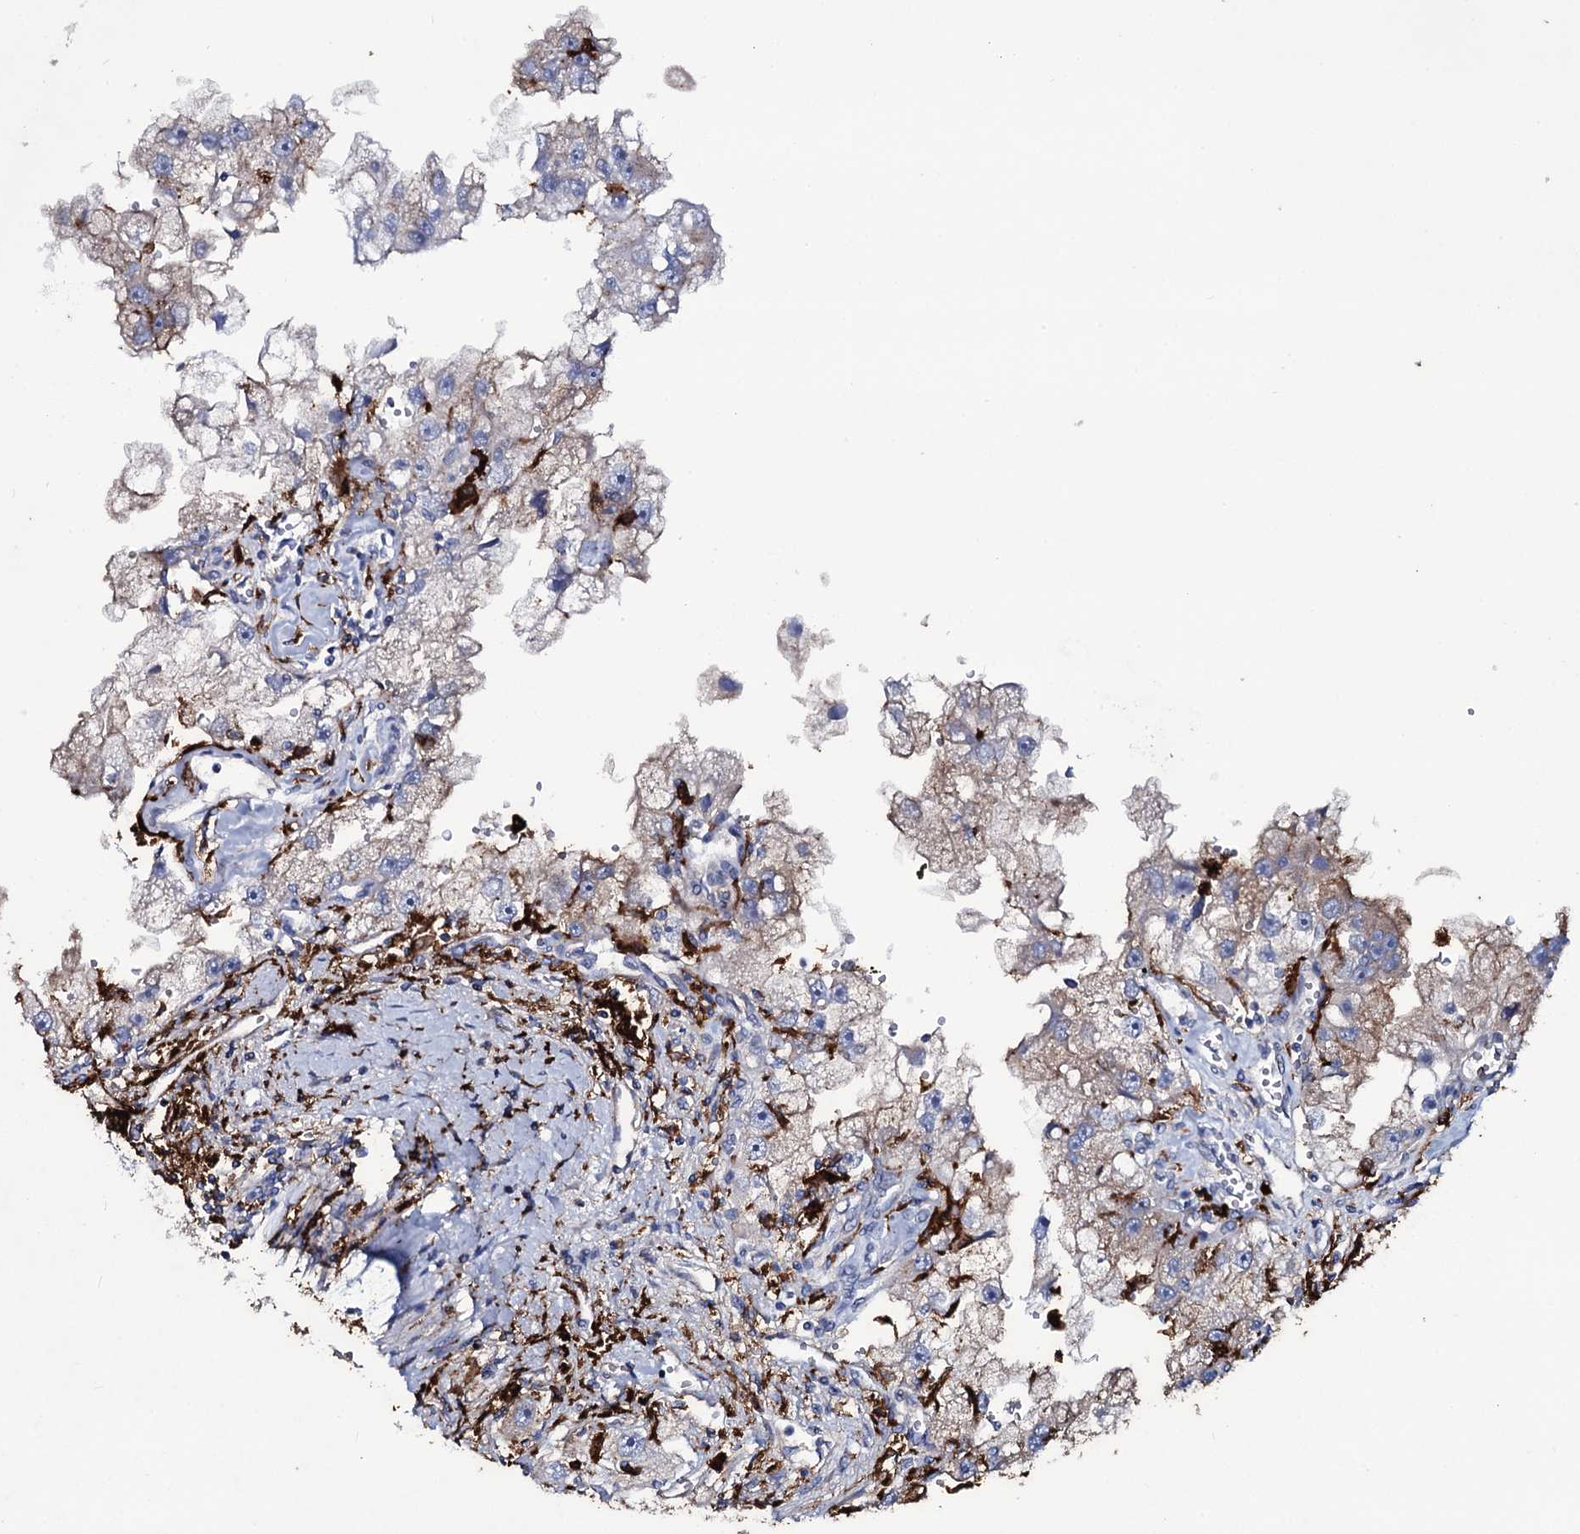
{"staining": {"intensity": "weak", "quantity": "25%-75%", "location": "cytoplasmic/membranous"}, "tissue": "renal cancer", "cell_type": "Tumor cells", "image_type": "cancer", "snomed": [{"axis": "morphology", "description": "Adenocarcinoma, NOS"}, {"axis": "topography", "description": "Kidney"}], "caption": "DAB (3,3'-diaminobenzidine) immunohistochemical staining of human renal adenocarcinoma displays weak cytoplasmic/membranous protein staining in about 25%-75% of tumor cells.", "gene": "OSBPL2", "patient": {"sex": "male", "age": 63}}